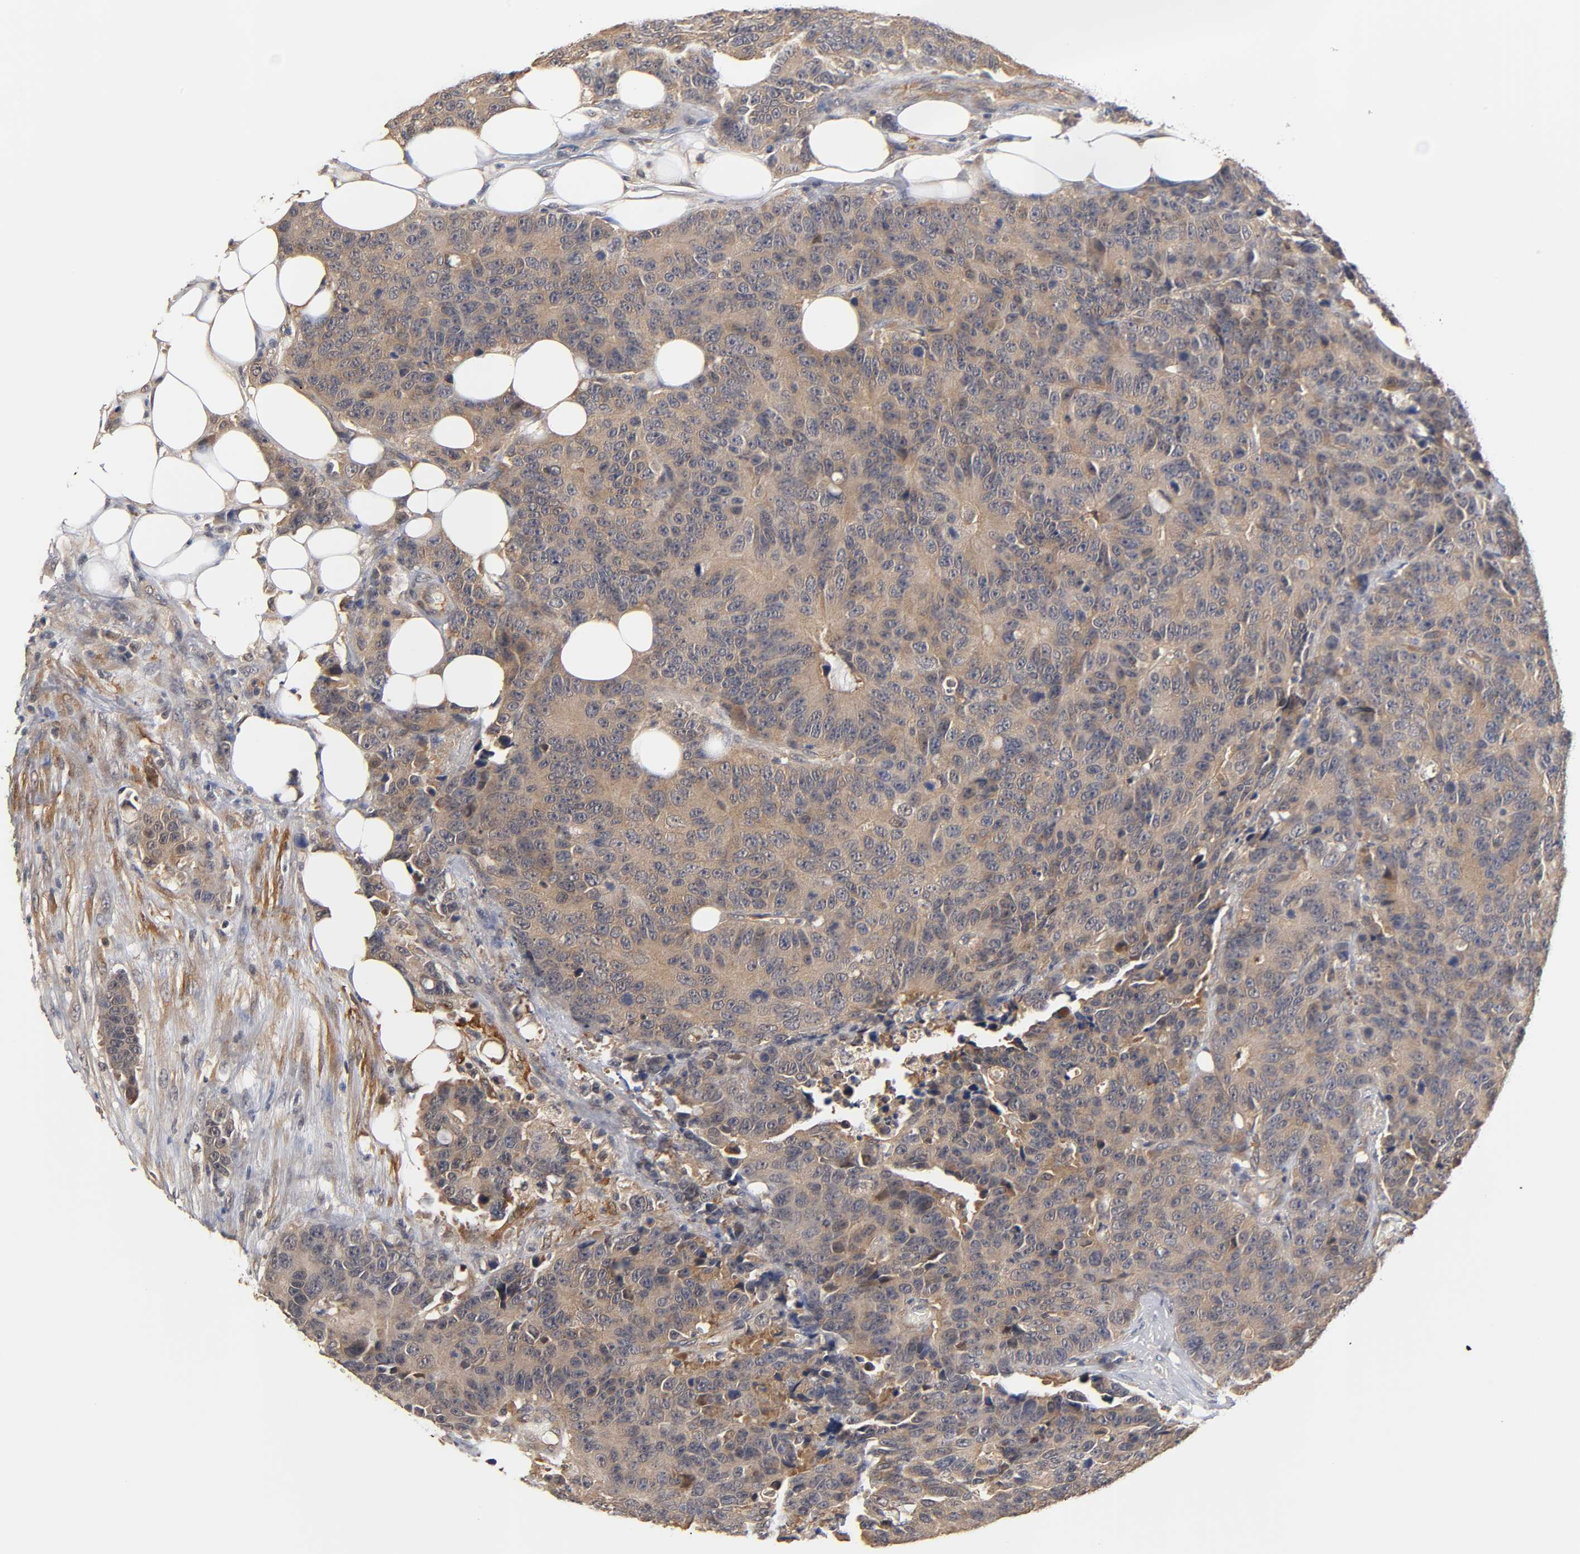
{"staining": {"intensity": "weak", "quantity": ">75%", "location": "cytoplasmic/membranous"}, "tissue": "colorectal cancer", "cell_type": "Tumor cells", "image_type": "cancer", "snomed": [{"axis": "morphology", "description": "Adenocarcinoma, NOS"}, {"axis": "topography", "description": "Colon"}], "caption": "Immunohistochemistry (IHC) micrograph of neoplastic tissue: human colorectal cancer (adenocarcinoma) stained using immunohistochemistry reveals low levels of weak protein expression localized specifically in the cytoplasmic/membranous of tumor cells, appearing as a cytoplasmic/membranous brown color.", "gene": "PDE5A", "patient": {"sex": "female", "age": 86}}